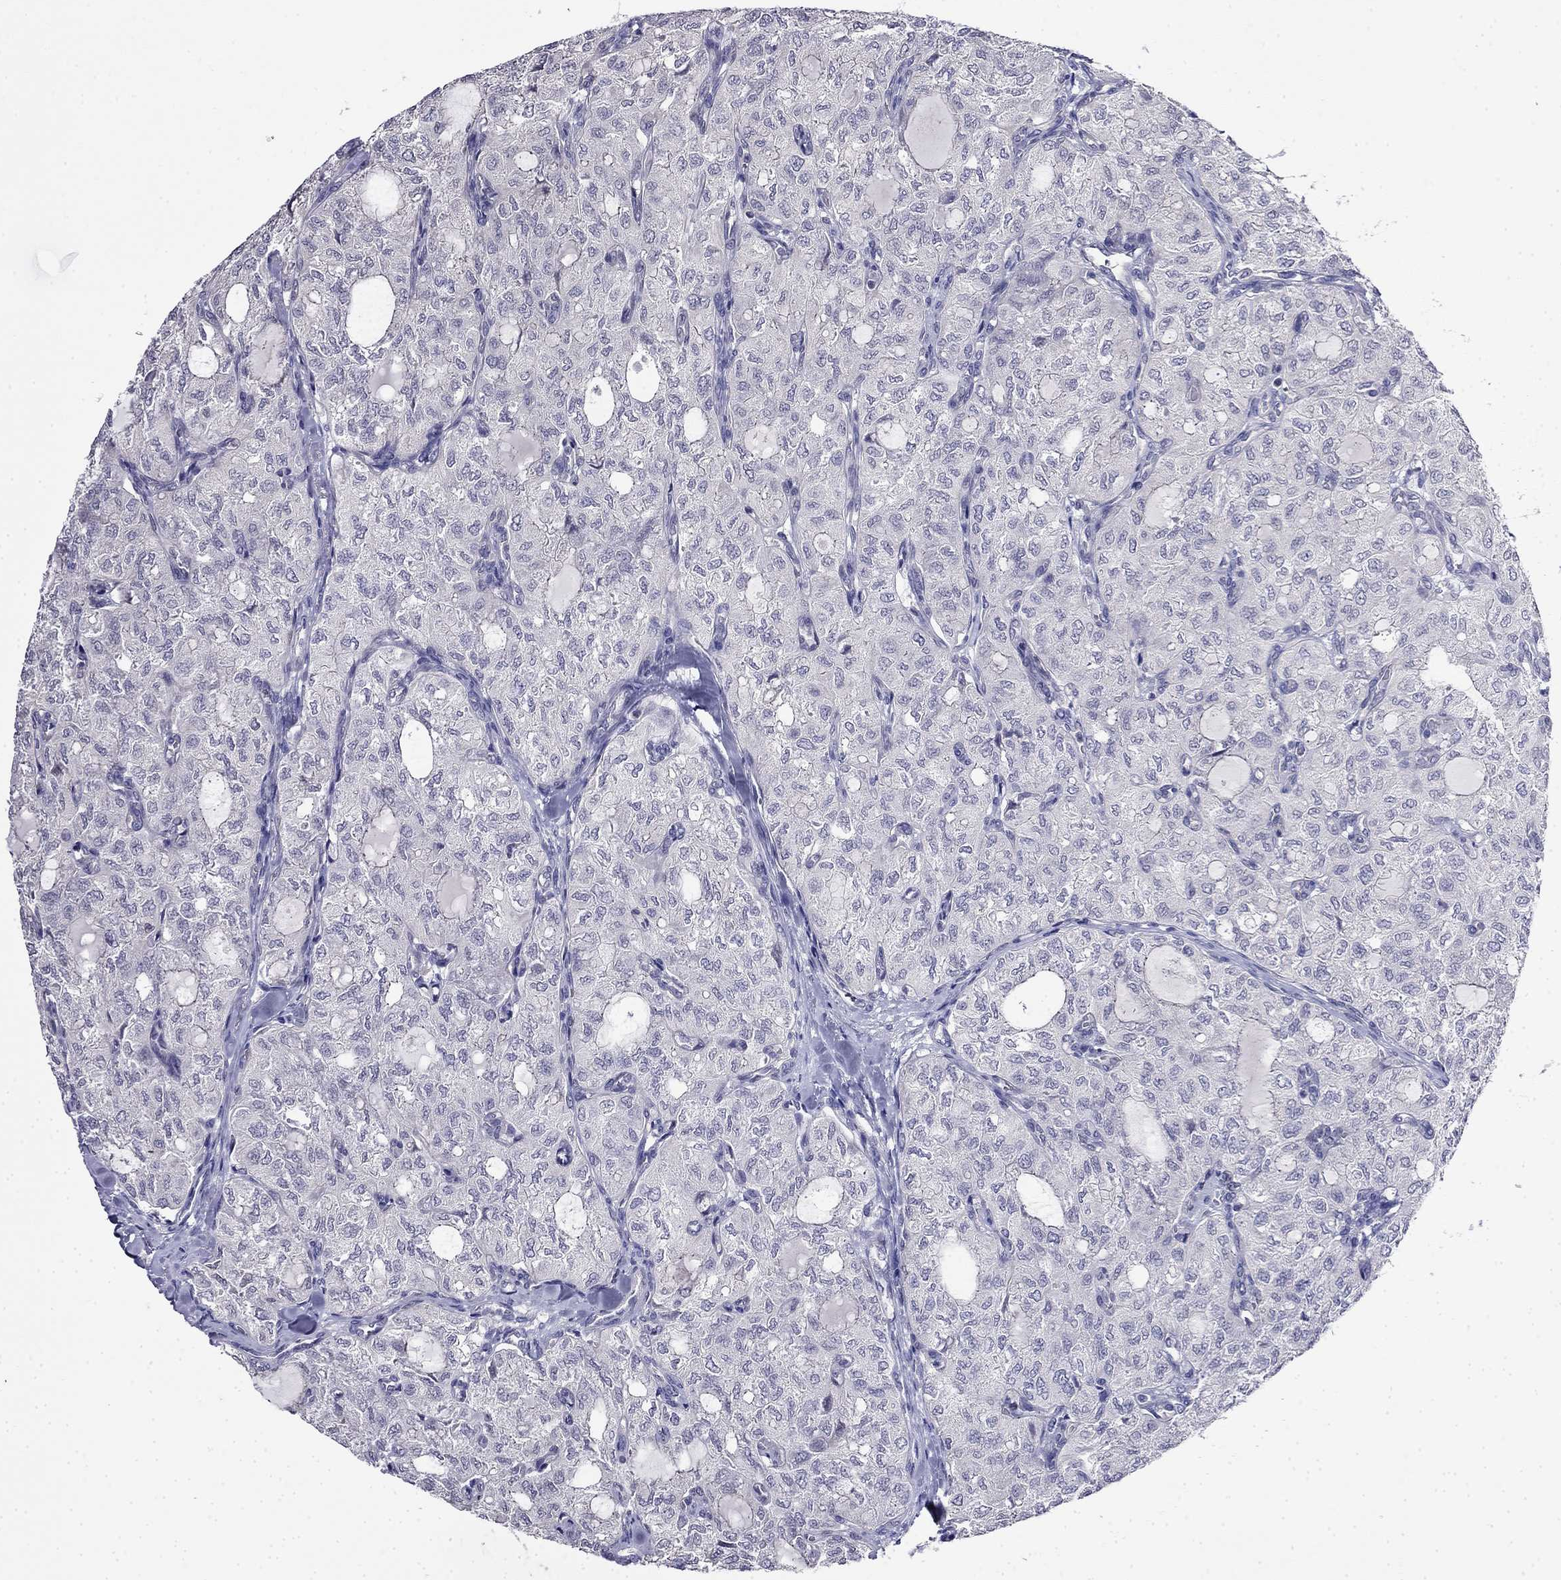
{"staining": {"intensity": "negative", "quantity": "none", "location": "none"}, "tissue": "thyroid cancer", "cell_type": "Tumor cells", "image_type": "cancer", "snomed": [{"axis": "morphology", "description": "Follicular adenoma carcinoma, NOS"}, {"axis": "topography", "description": "Thyroid gland"}], "caption": "Protein analysis of thyroid cancer (follicular adenoma carcinoma) displays no significant positivity in tumor cells. (Stains: DAB immunohistochemistry (IHC) with hematoxylin counter stain, Microscopy: brightfield microscopy at high magnification).", "gene": "GUCA1B", "patient": {"sex": "male", "age": 75}}